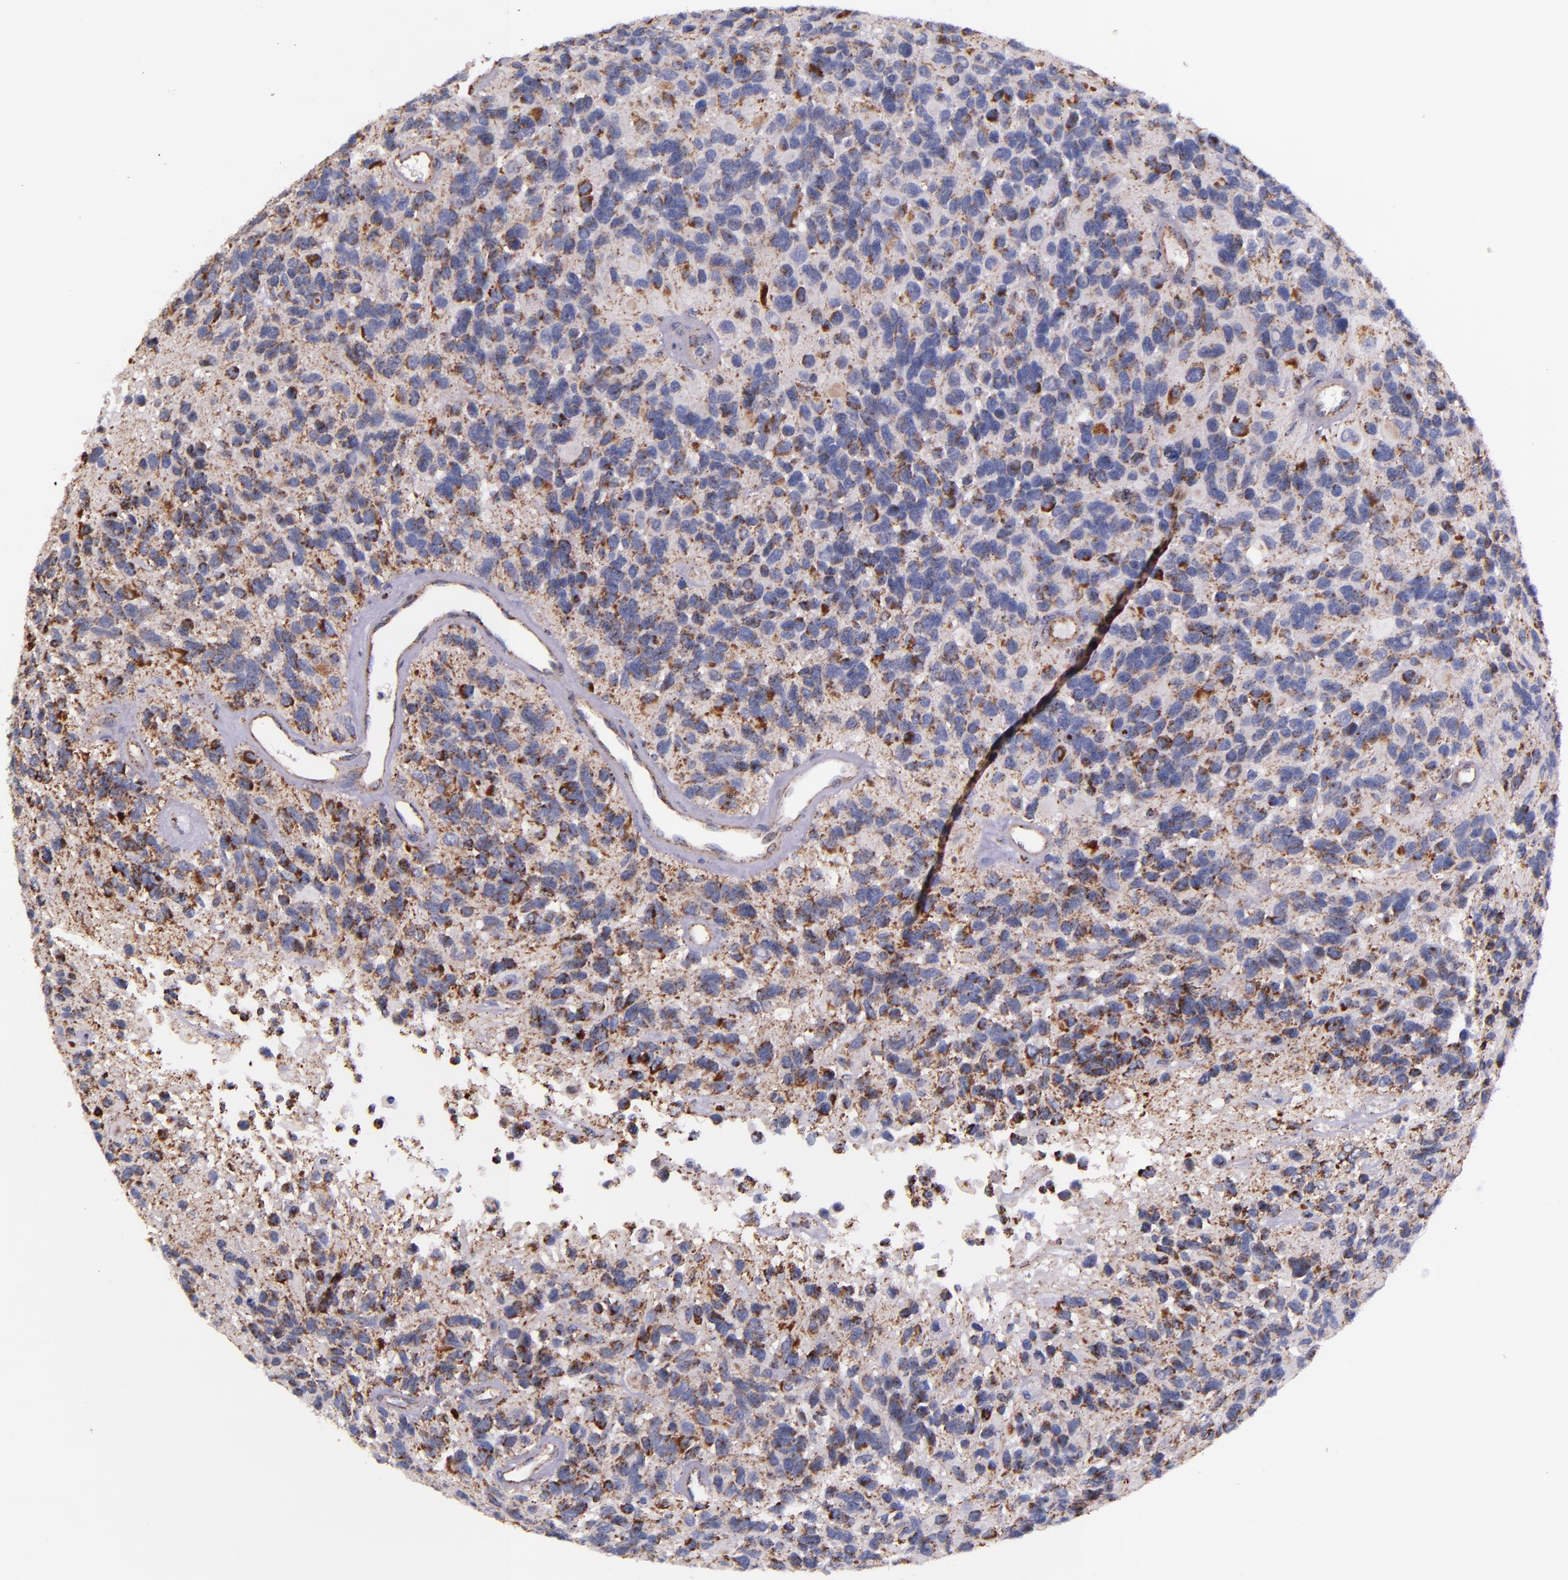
{"staining": {"intensity": "moderate", "quantity": "<25%", "location": "cytoplasmic/membranous"}, "tissue": "glioma", "cell_type": "Tumor cells", "image_type": "cancer", "snomed": [{"axis": "morphology", "description": "Glioma, malignant, High grade"}, {"axis": "topography", "description": "Brain"}], "caption": "Glioma stained for a protein (brown) demonstrates moderate cytoplasmic/membranous positive expression in approximately <25% of tumor cells.", "gene": "IDH3G", "patient": {"sex": "male", "age": 77}}